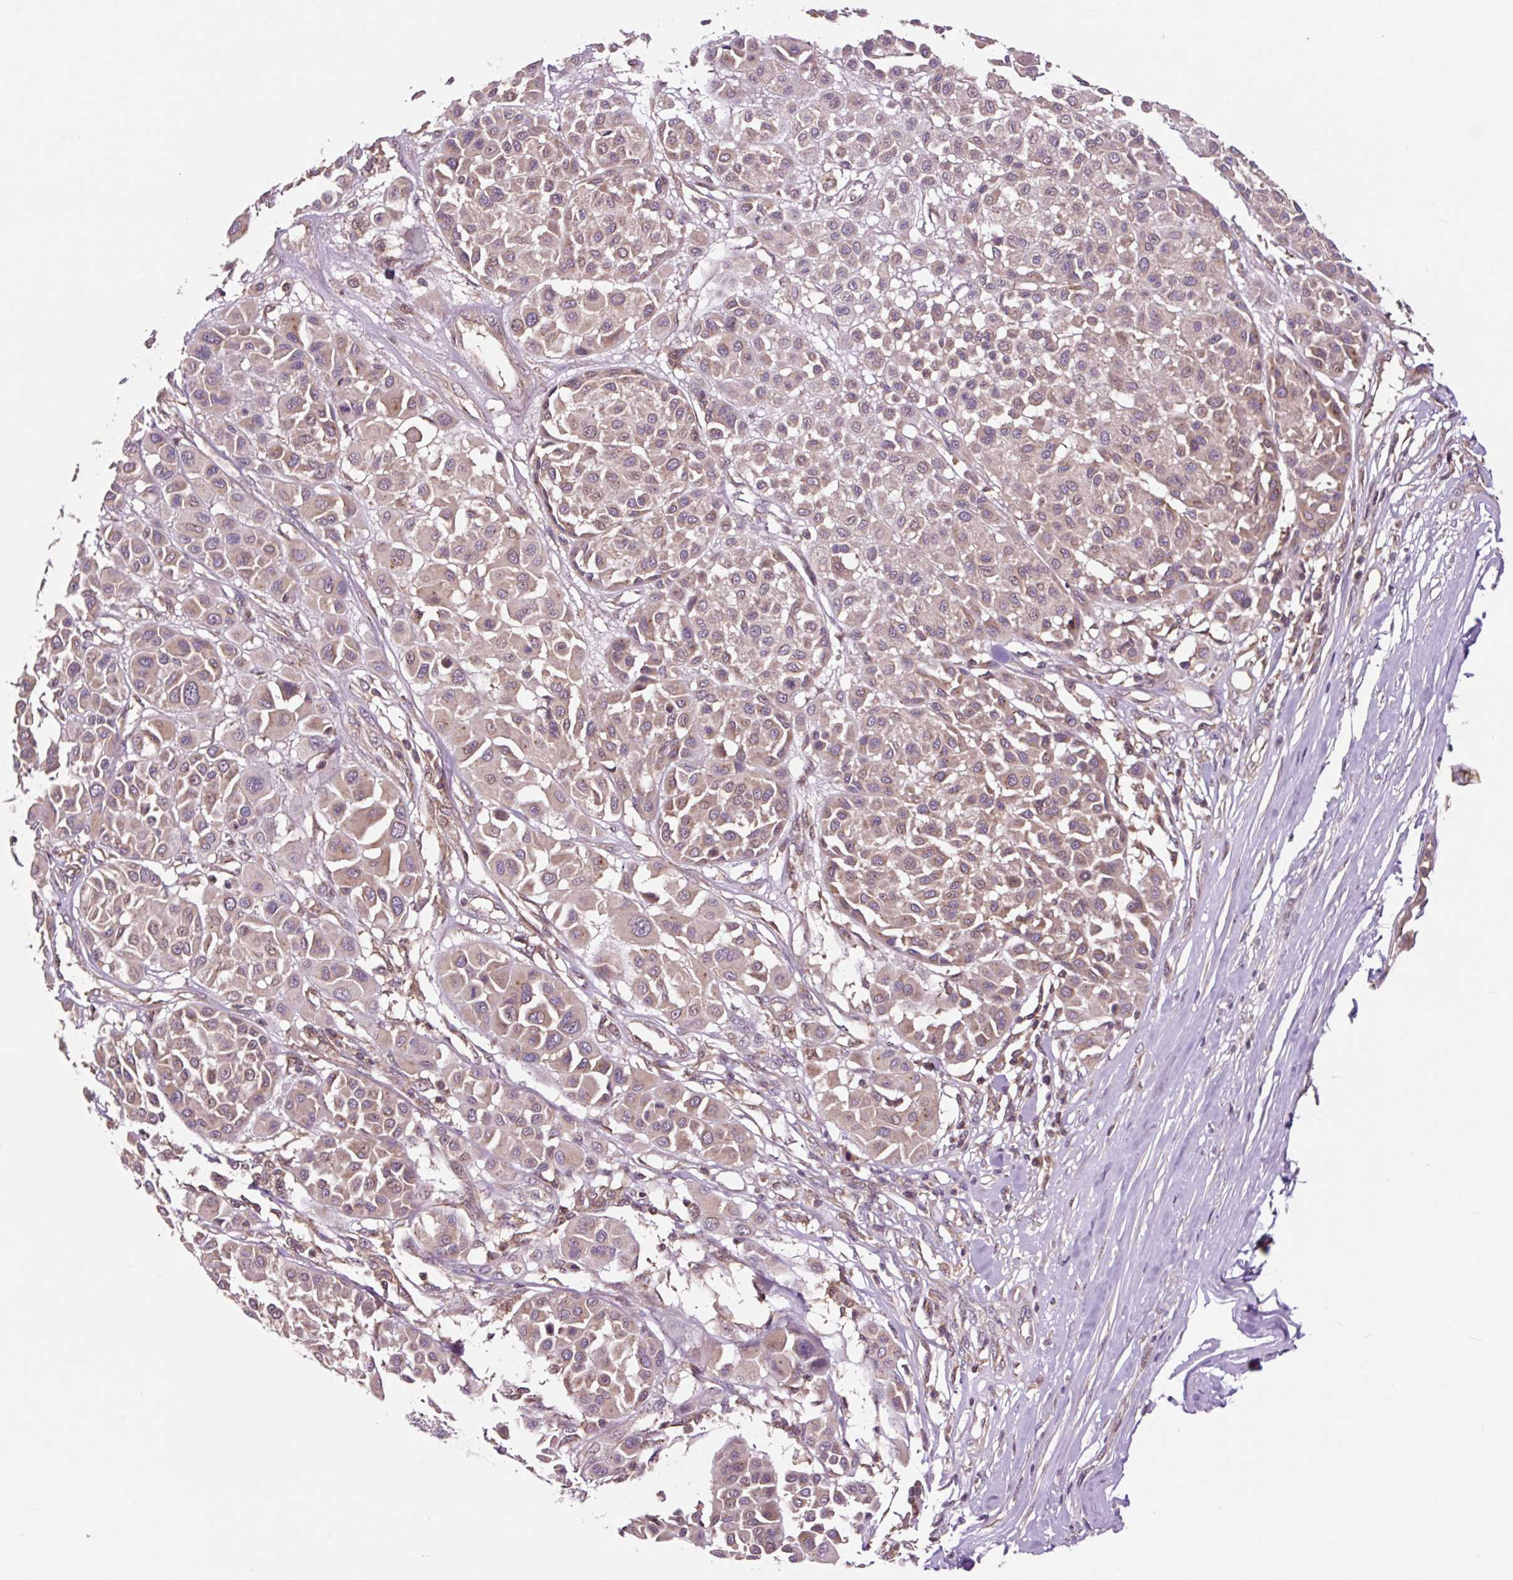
{"staining": {"intensity": "weak", "quantity": ">75%", "location": "cytoplasmic/membranous"}, "tissue": "melanoma", "cell_type": "Tumor cells", "image_type": "cancer", "snomed": [{"axis": "morphology", "description": "Malignant melanoma, Metastatic site"}, {"axis": "topography", "description": "Soft tissue"}], "caption": "Brown immunohistochemical staining in human malignant melanoma (metastatic site) displays weak cytoplasmic/membranous positivity in about >75% of tumor cells. Immunohistochemistry stains the protein of interest in brown and the nuclei are stained blue.", "gene": "MMS19", "patient": {"sex": "male", "age": 41}}